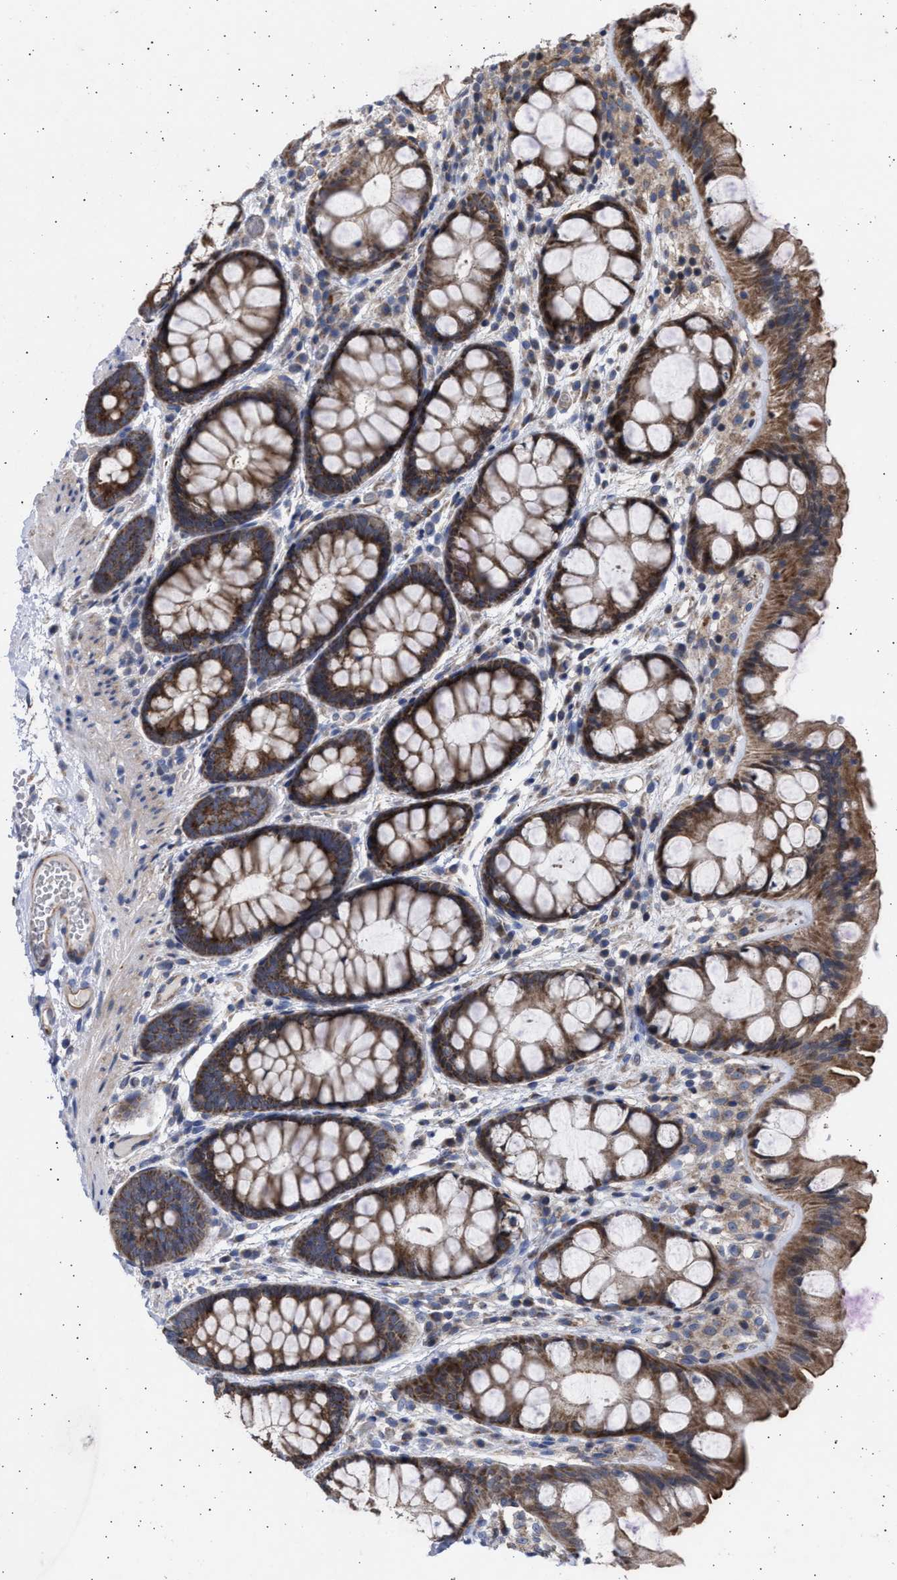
{"staining": {"intensity": "moderate", "quantity": ">75%", "location": "cytoplasmic/membranous"}, "tissue": "colon", "cell_type": "Endothelial cells", "image_type": "normal", "snomed": [{"axis": "morphology", "description": "Normal tissue, NOS"}, {"axis": "topography", "description": "Colon"}], "caption": "IHC of normal human colon shows medium levels of moderate cytoplasmic/membranous expression in approximately >75% of endothelial cells.", "gene": "TTC19", "patient": {"sex": "male", "age": 47}}